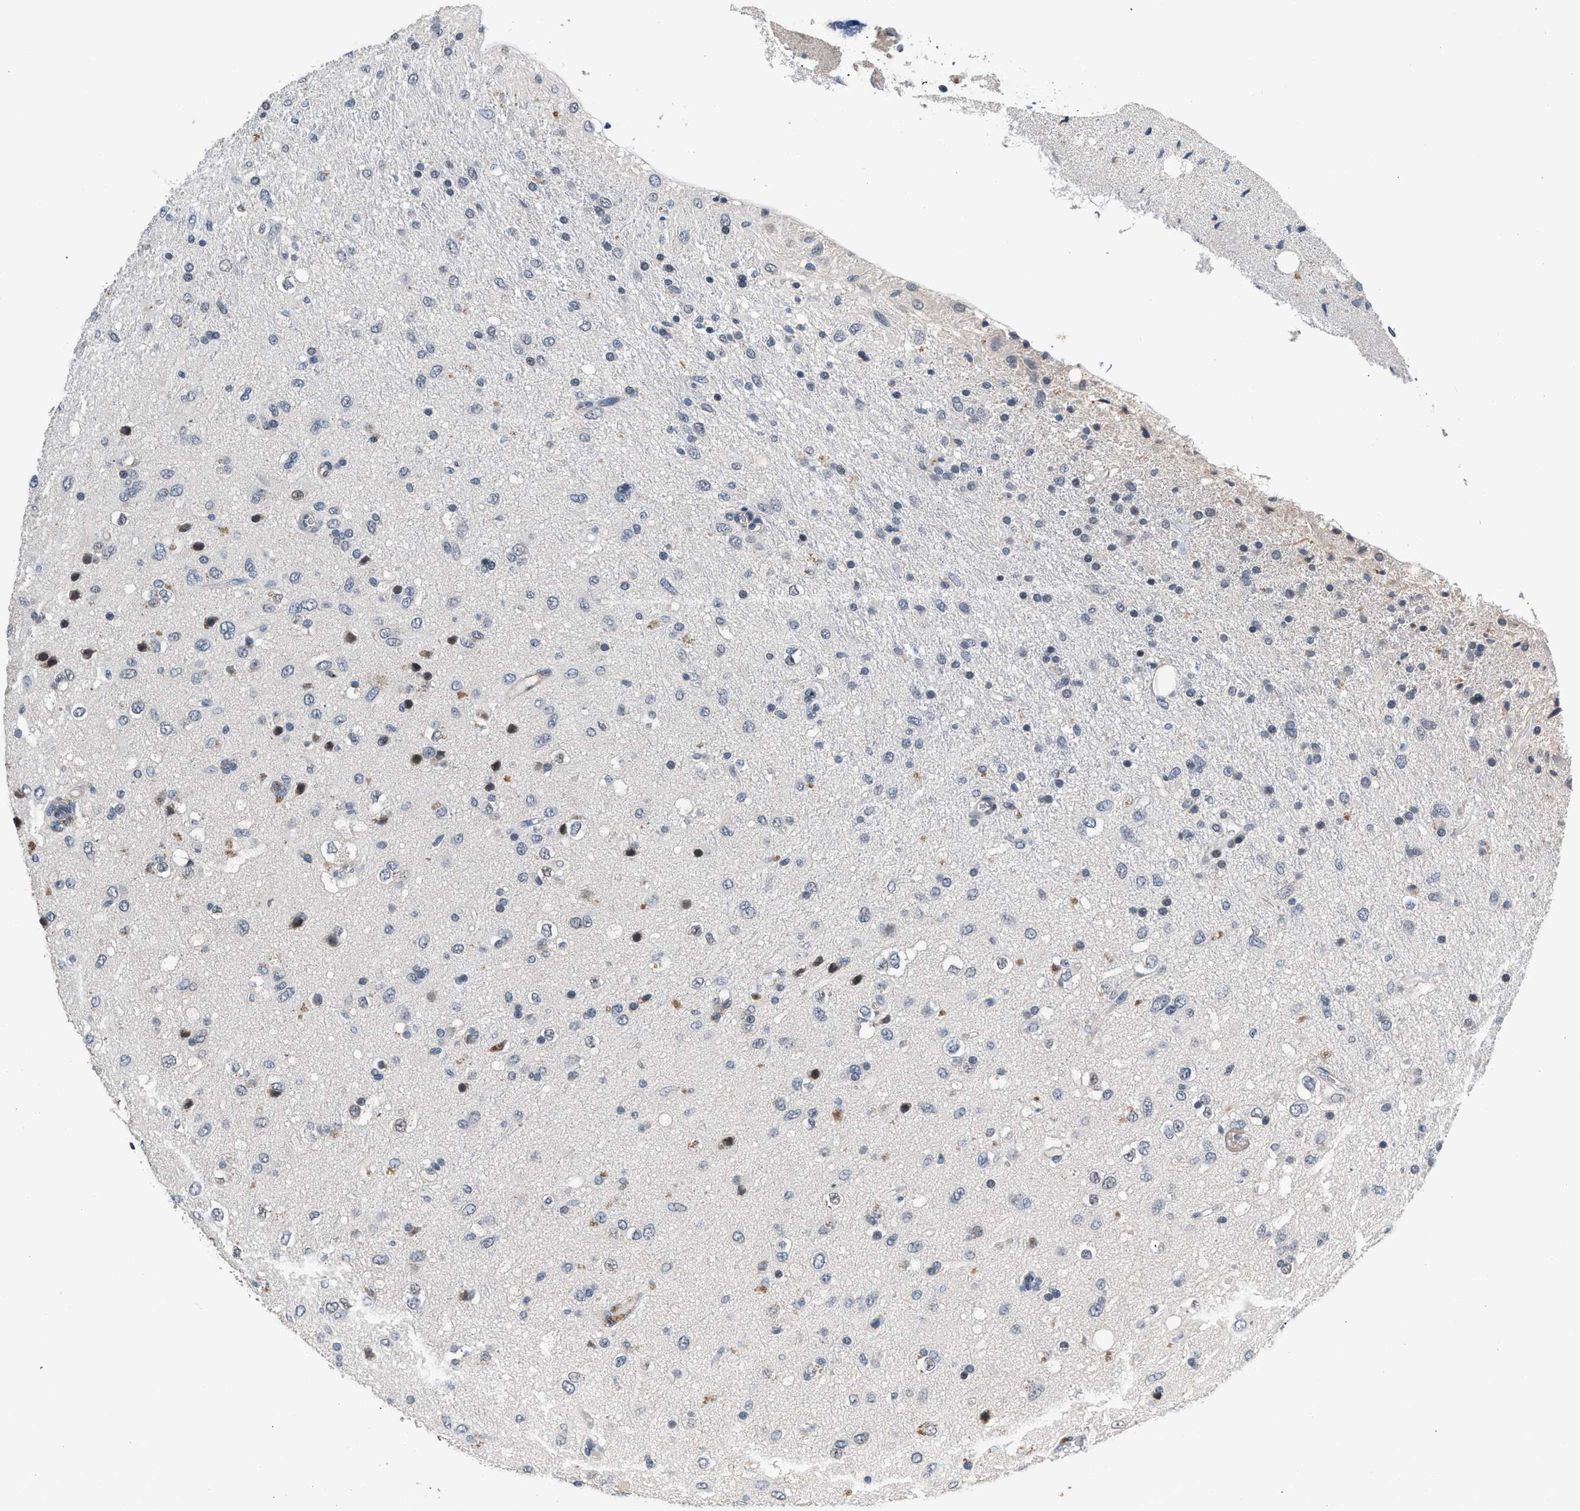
{"staining": {"intensity": "negative", "quantity": "none", "location": "none"}, "tissue": "glioma", "cell_type": "Tumor cells", "image_type": "cancer", "snomed": [{"axis": "morphology", "description": "Glioma, malignant, Low grade"}, {"axis": "topography", "description": "Brain"}], "caption": "High power microscopy photomicrograph of an immunohistochemistry histopathology image of malignant glioma (low-grade), revealing no significant expression in tumor cells.", "gene": "CSF3R", "patient": {"sex": "male", "age": 77}}